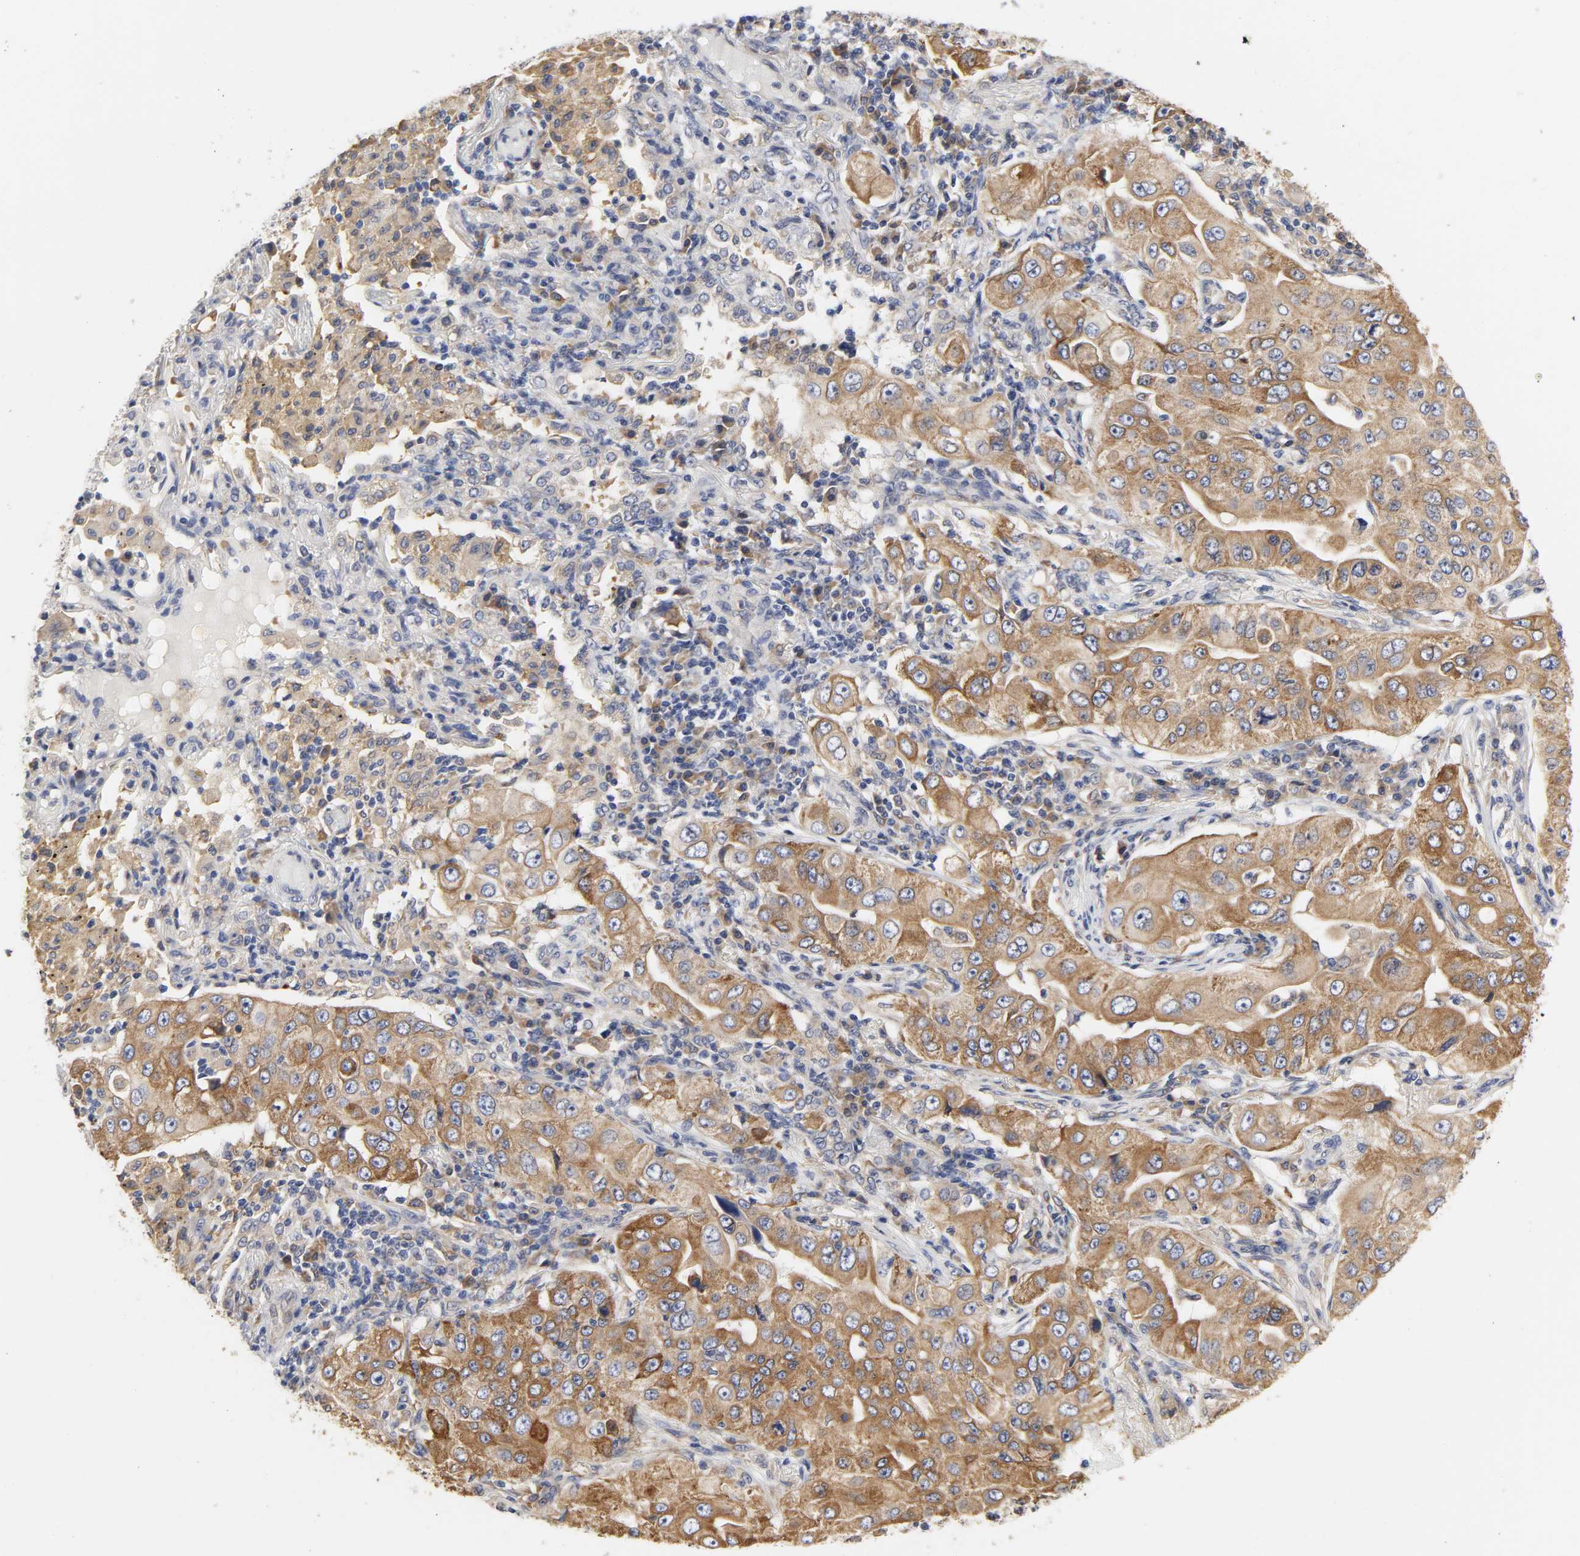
{"staining": {"intensity": "moderate", "quantity": ">75%", "location": "cytoplasmic/membranous"}, "tissue": "lung cancer", "cell_type": "Tumor cells", "image_type": "cancer", "snomed": [{"axis": "morphology", "description": "Adenocarcinoma, NOS"}, {"axis": "topography", "description": "Lung"}], "caption": "The micrograph reveals a brown stain indicating the presence of a protein in the cytoplasmic/membranous of tumor cells in lung adenocarcinoma. (IHC, brightfield microscopy, high magnification).", "gene": "HCK", "patient": {"sex": "male", "age": 84}}